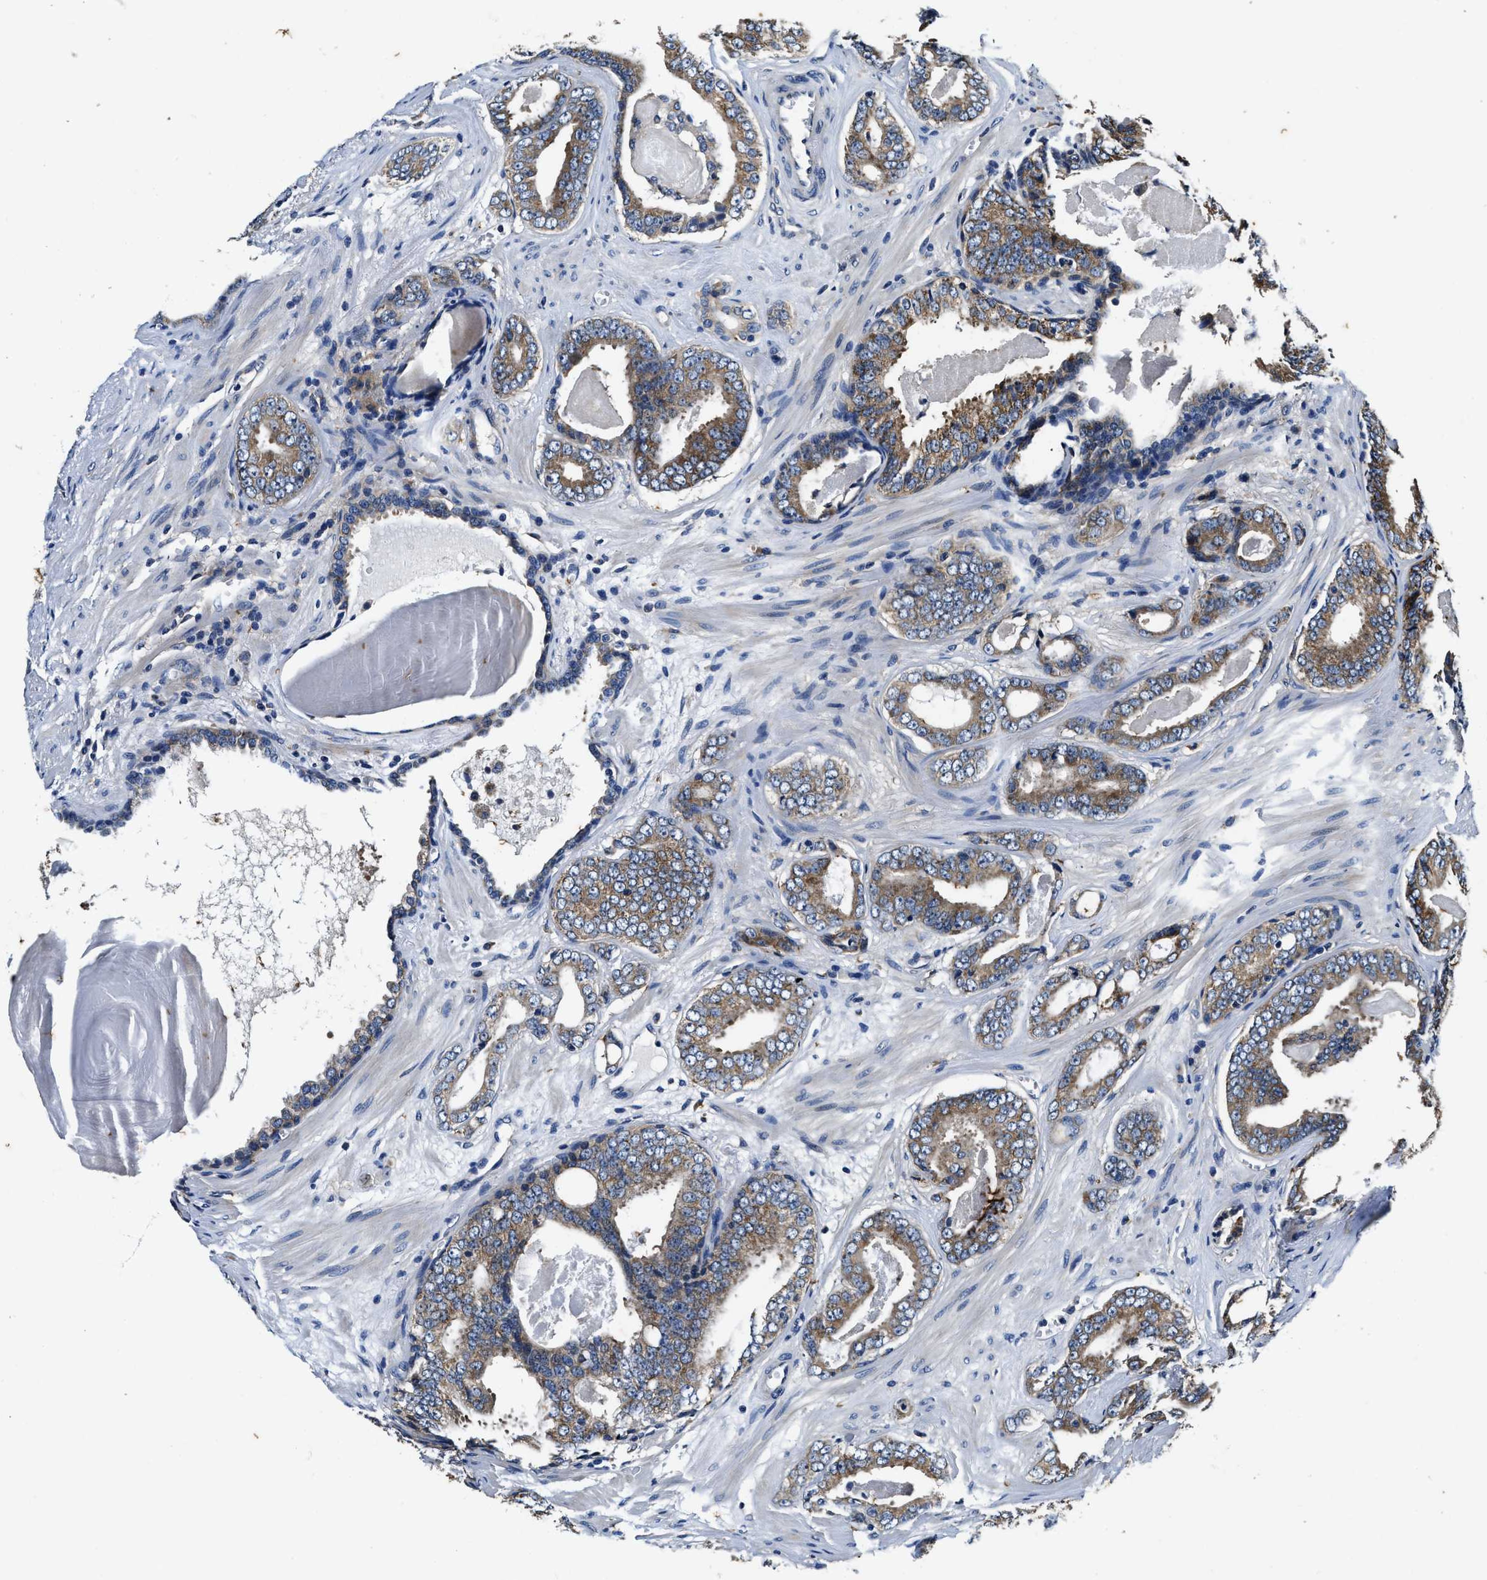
{"staining": {"intensity": "moderate", "quantity": ">75%", "location": "cytoplasmic/membranous"}, "tissue": "prostate cancer", "cell_type": "Tumor cells", "image_type": "cancer", "snomed": [{"axis": "morphology", "description": "Adenocarcinoma, Medium grade"}, {"axis": "topography", "description": "Prostate"}], "caption": "Adenocarcinoma (medium-grade) (prostate) was stained to show a protein in brown. There is medium levels of moderate cytoplasmic/membranous expression in approximately >75% of tumor cells.", "gene": "PI4KB", "patient": {"sex": "male", "age": 79}}